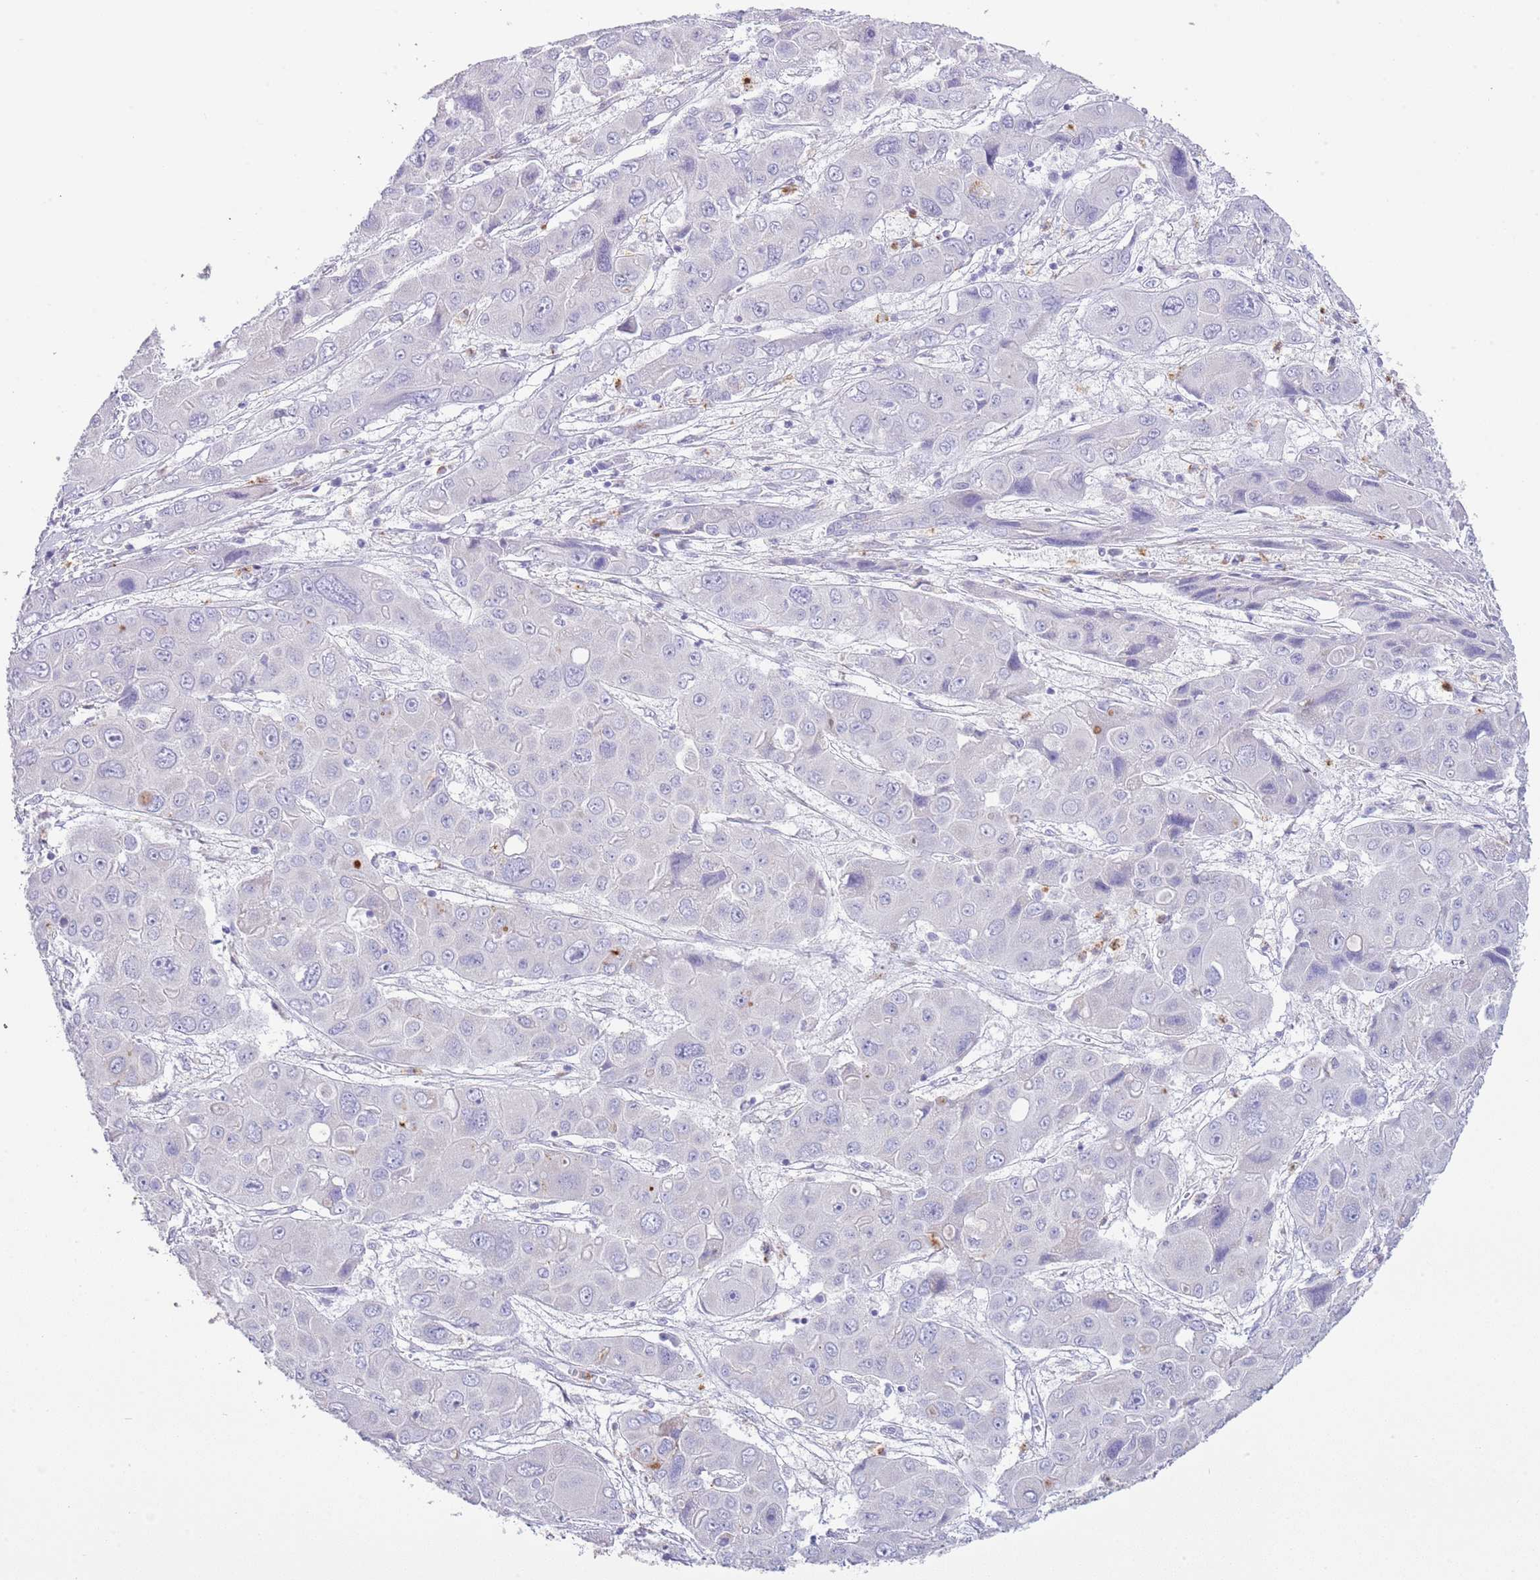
{"staining": {"intensity": "negative", "quantity": "none", "location": "none"}, "tissue": "liver cancer", "cell_type": "Tumor cells", "image_type": "cancer", "snomed": [{"axis": "morphology", "description": "Cholangiocarcinoma"}, {"axis": "topography", "description": "Liver"}], "caption": "The histopathology image shows no staining of tumor cells in liver cancer (cholangiocarcinoma).", "gene": "OR2Z1", "patient": {"sex": "male", "age": 67}}